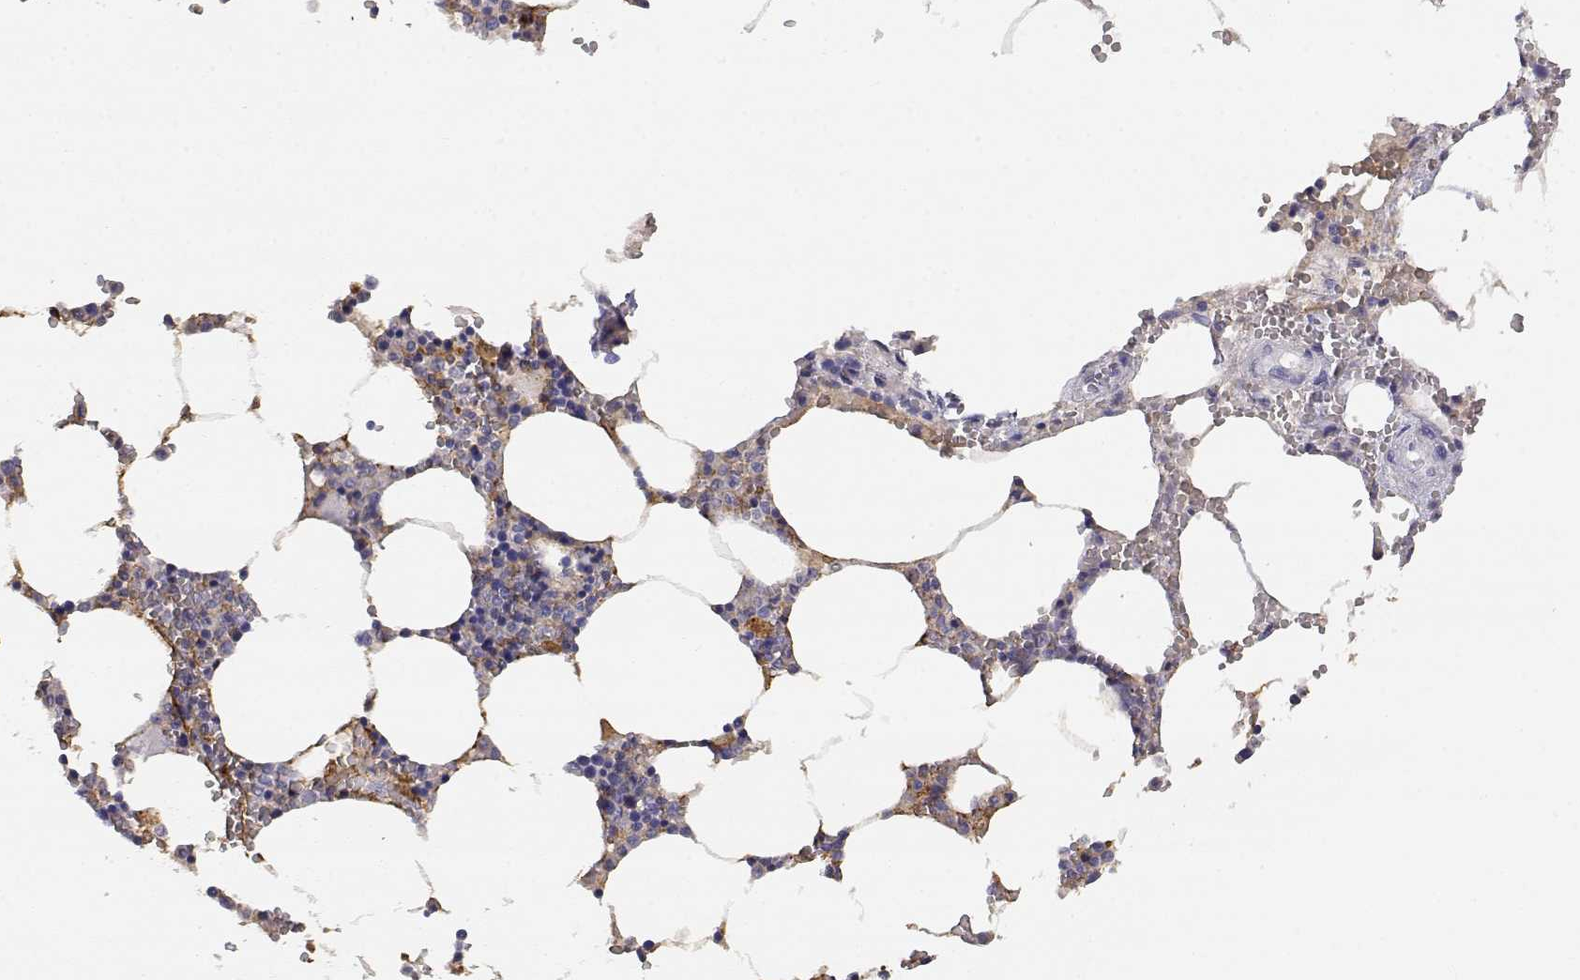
{"staining": {"intensity": "negative", "quantity": "none", "location": "none"}, "tissue": "bone marrow", "cell_type": "Hematopoietic cells", "image_type": "normal", "snomed": [{"axis": "morphology", "description": "Normal tissue, NOS"}, {"axis": "topography", "description": "Bone marrow"}], "caption": "Image shows no significant protein positivity in hematopoietic cells of normal bone marrow.", "gene": "ADA", "patient": {"sex": "female", "age": 64}}